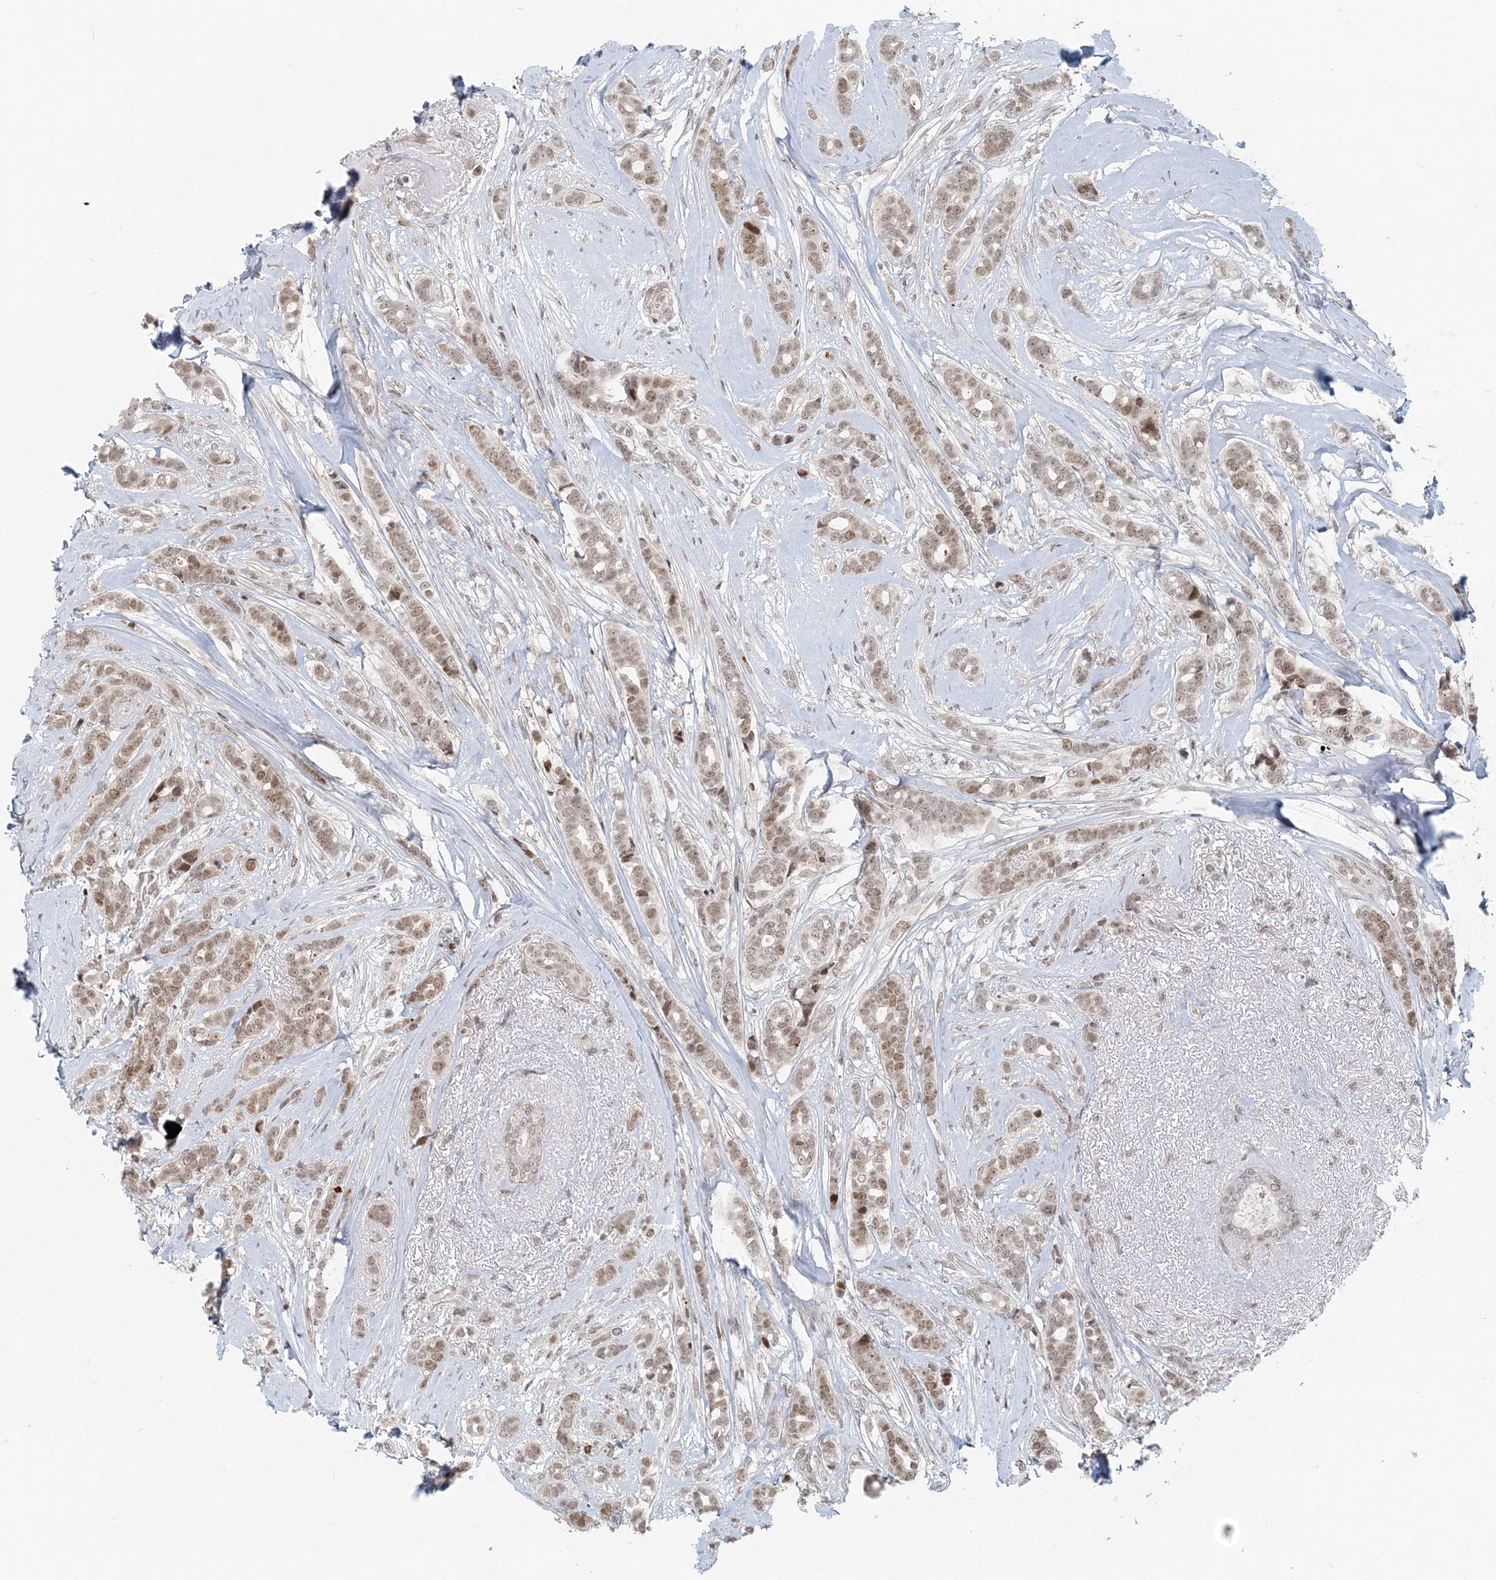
{"staining": {"intensity": "weak", "quantity": ">75%", "location": "nuclear"}, "tissue": "breast cancer", "cell_type": "Tumor cells", "image_type": "cancer", "snomed": [{"axis": "morphology", "description": "Lobular carcinoma"}, {"axis": "topography", "description": "Breast"}], "caption": "Human lobular carcinoma (breast) stained for a protein (brown) exhibits weak nuclear positive expression in about >75% of tumor cells.", "gene": "BAZ1B", "patient": {"sex": "female", "age": 51}}